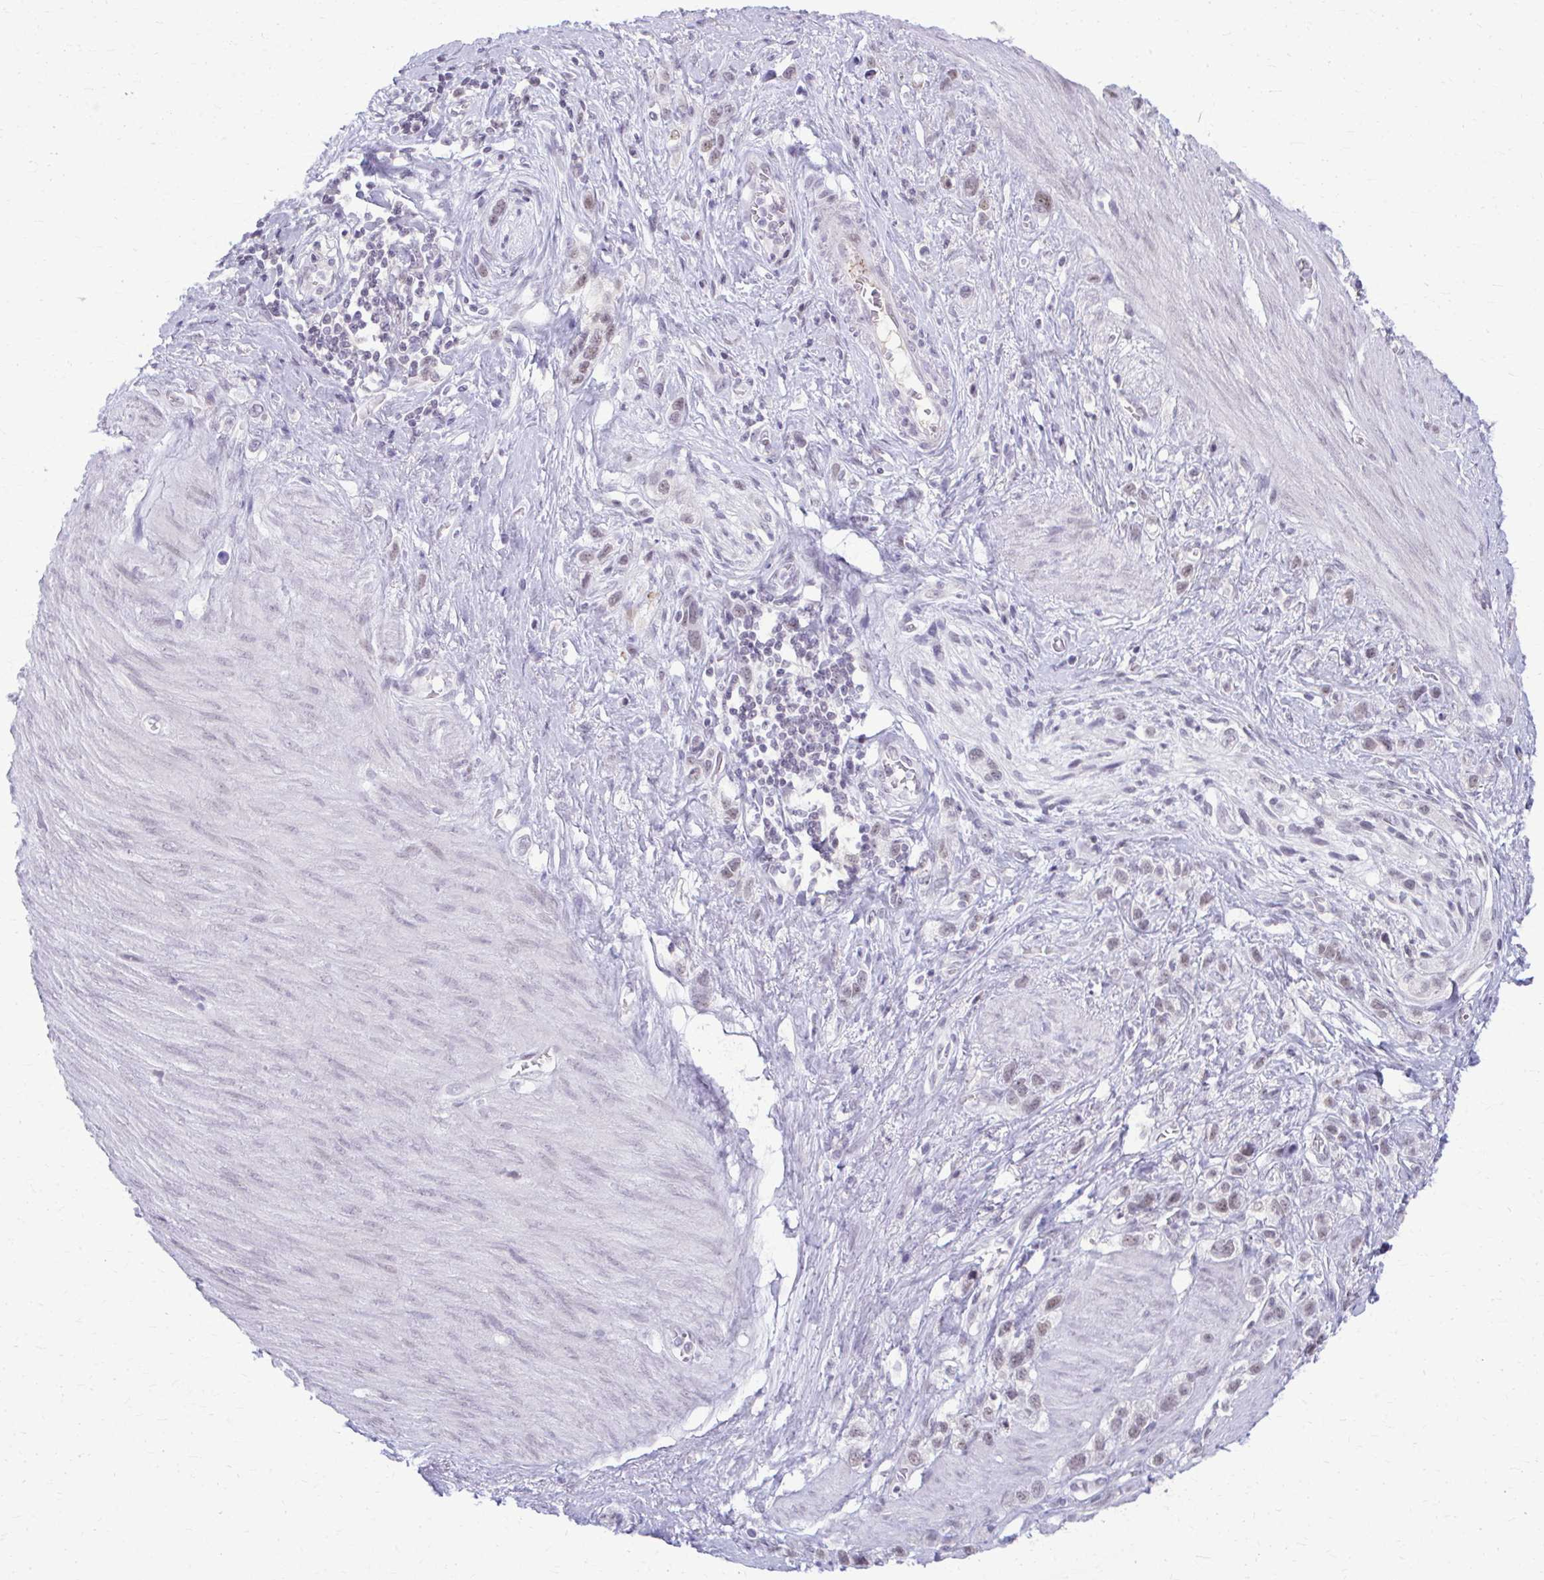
{"staining": {"intensity": "weak", "quantity": "25%-75%", "location": "nuclear"}, "tissue": "stomach cancer", "cell_type": "Tumor cells", "image_type": "cancer", "snomed": [{"axis": "morphology", "description": "Adenocarcinoma, NOS"}, {"axis": "topography", "description": "Stomach"}], "caption": "Protein positivity by immunohistochemistry displays weak nuclear positivity in approximately 25%-75% of tumor cells in stomach cancer.", "gene": "MAF1", "patient": {"sex": "female", "age": 65}}